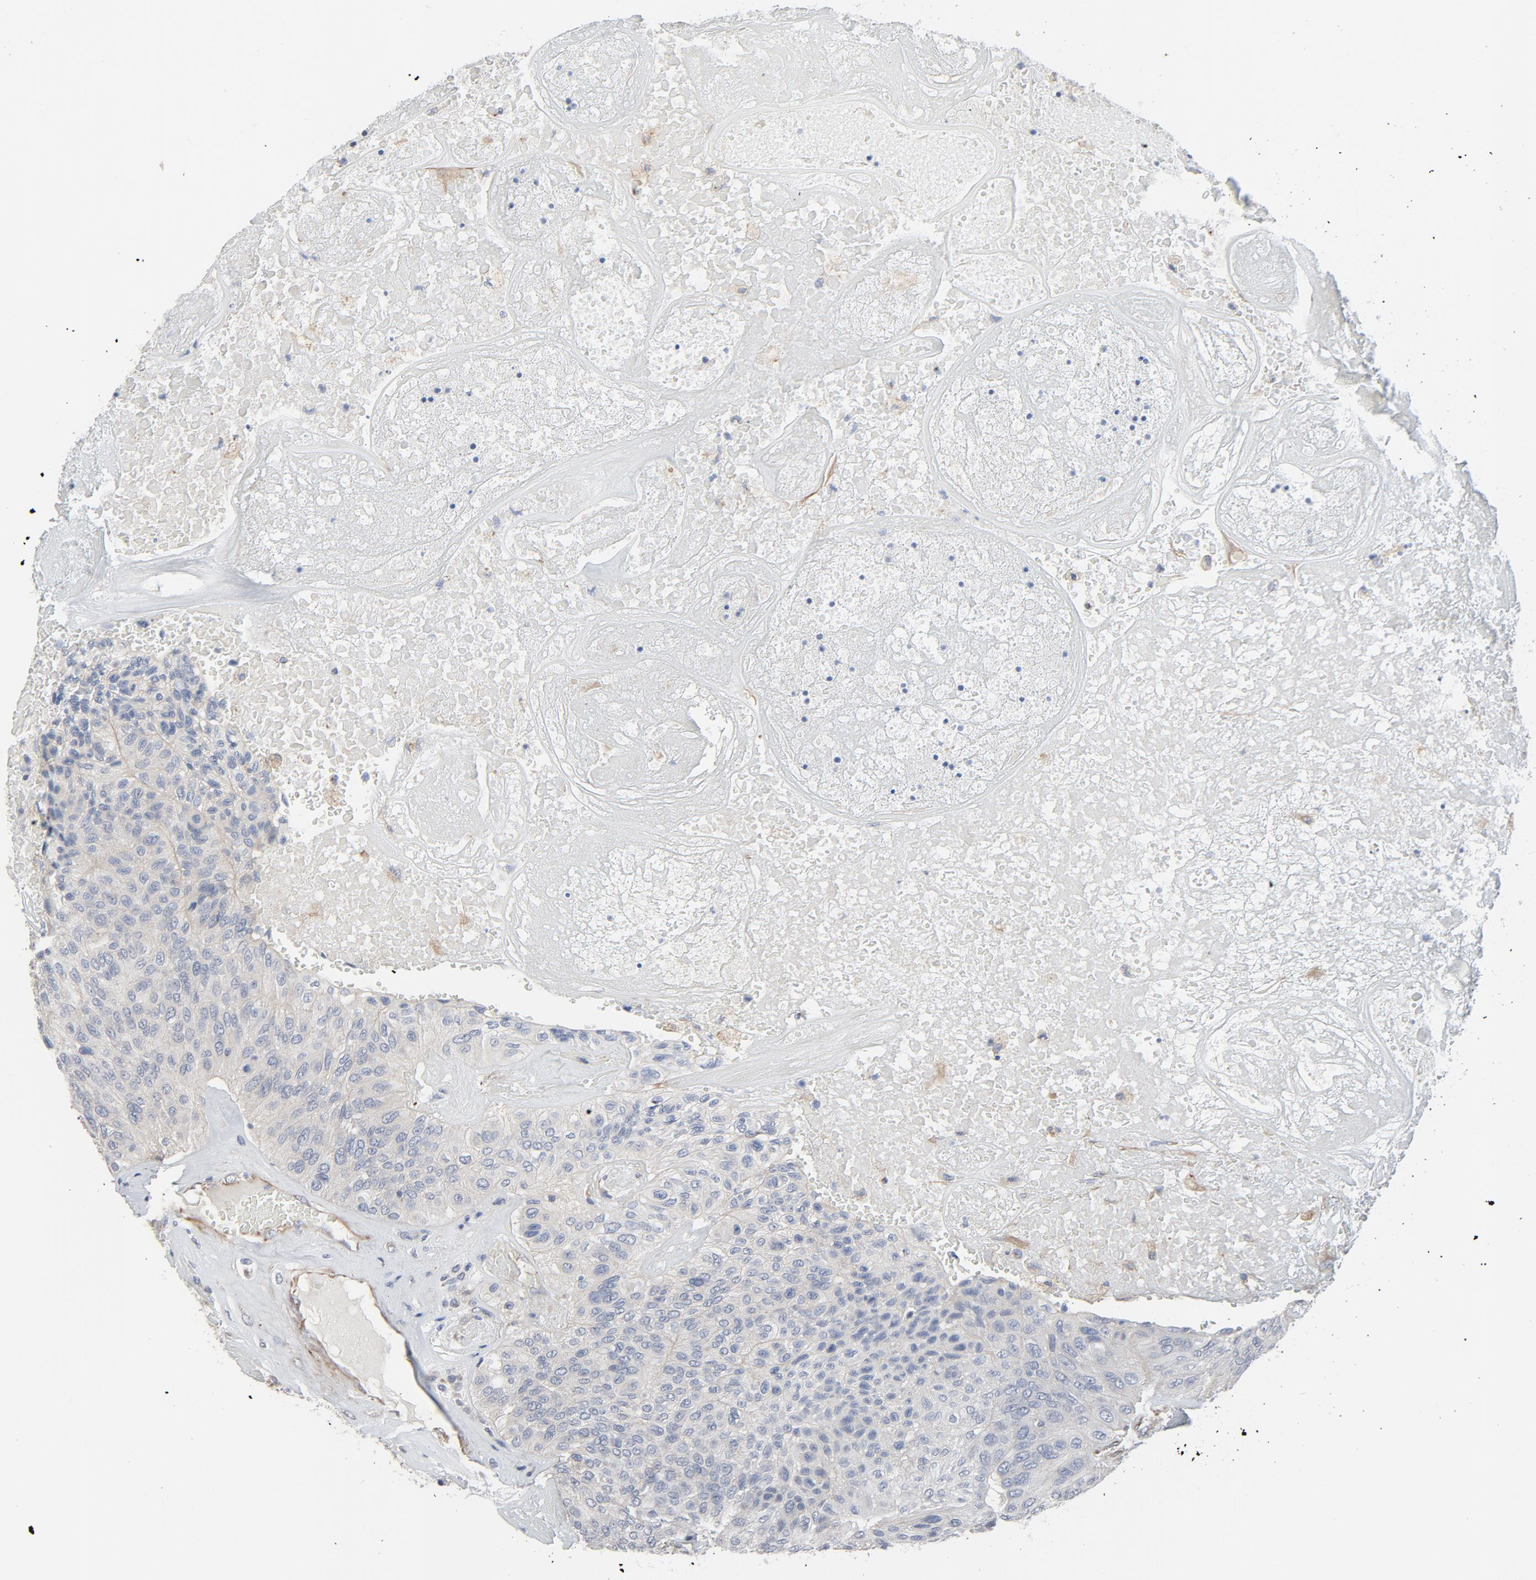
{"staining": {"intensity": "negative", "quantity": "none", "location": "none"}, "tissue": "urothelial cancer", "cell_type": "Tumor cells", "image_type": "cancer", "snomed": [{"axis": "morphology", "description": "Urothelial carcinoma, High grade"}, {"axis": "topography", "description": "Urinary bladder"}], "caption": "This micrograph is of urothelial carcinoma (high-grade) stained with immunohistochemistry to label a protein in brown with the nuclei are counter-stained blue. There is no positivity in tumor cells.", "gene": "TRIOBP", "patient": {"sex": "male", "age": 66}}